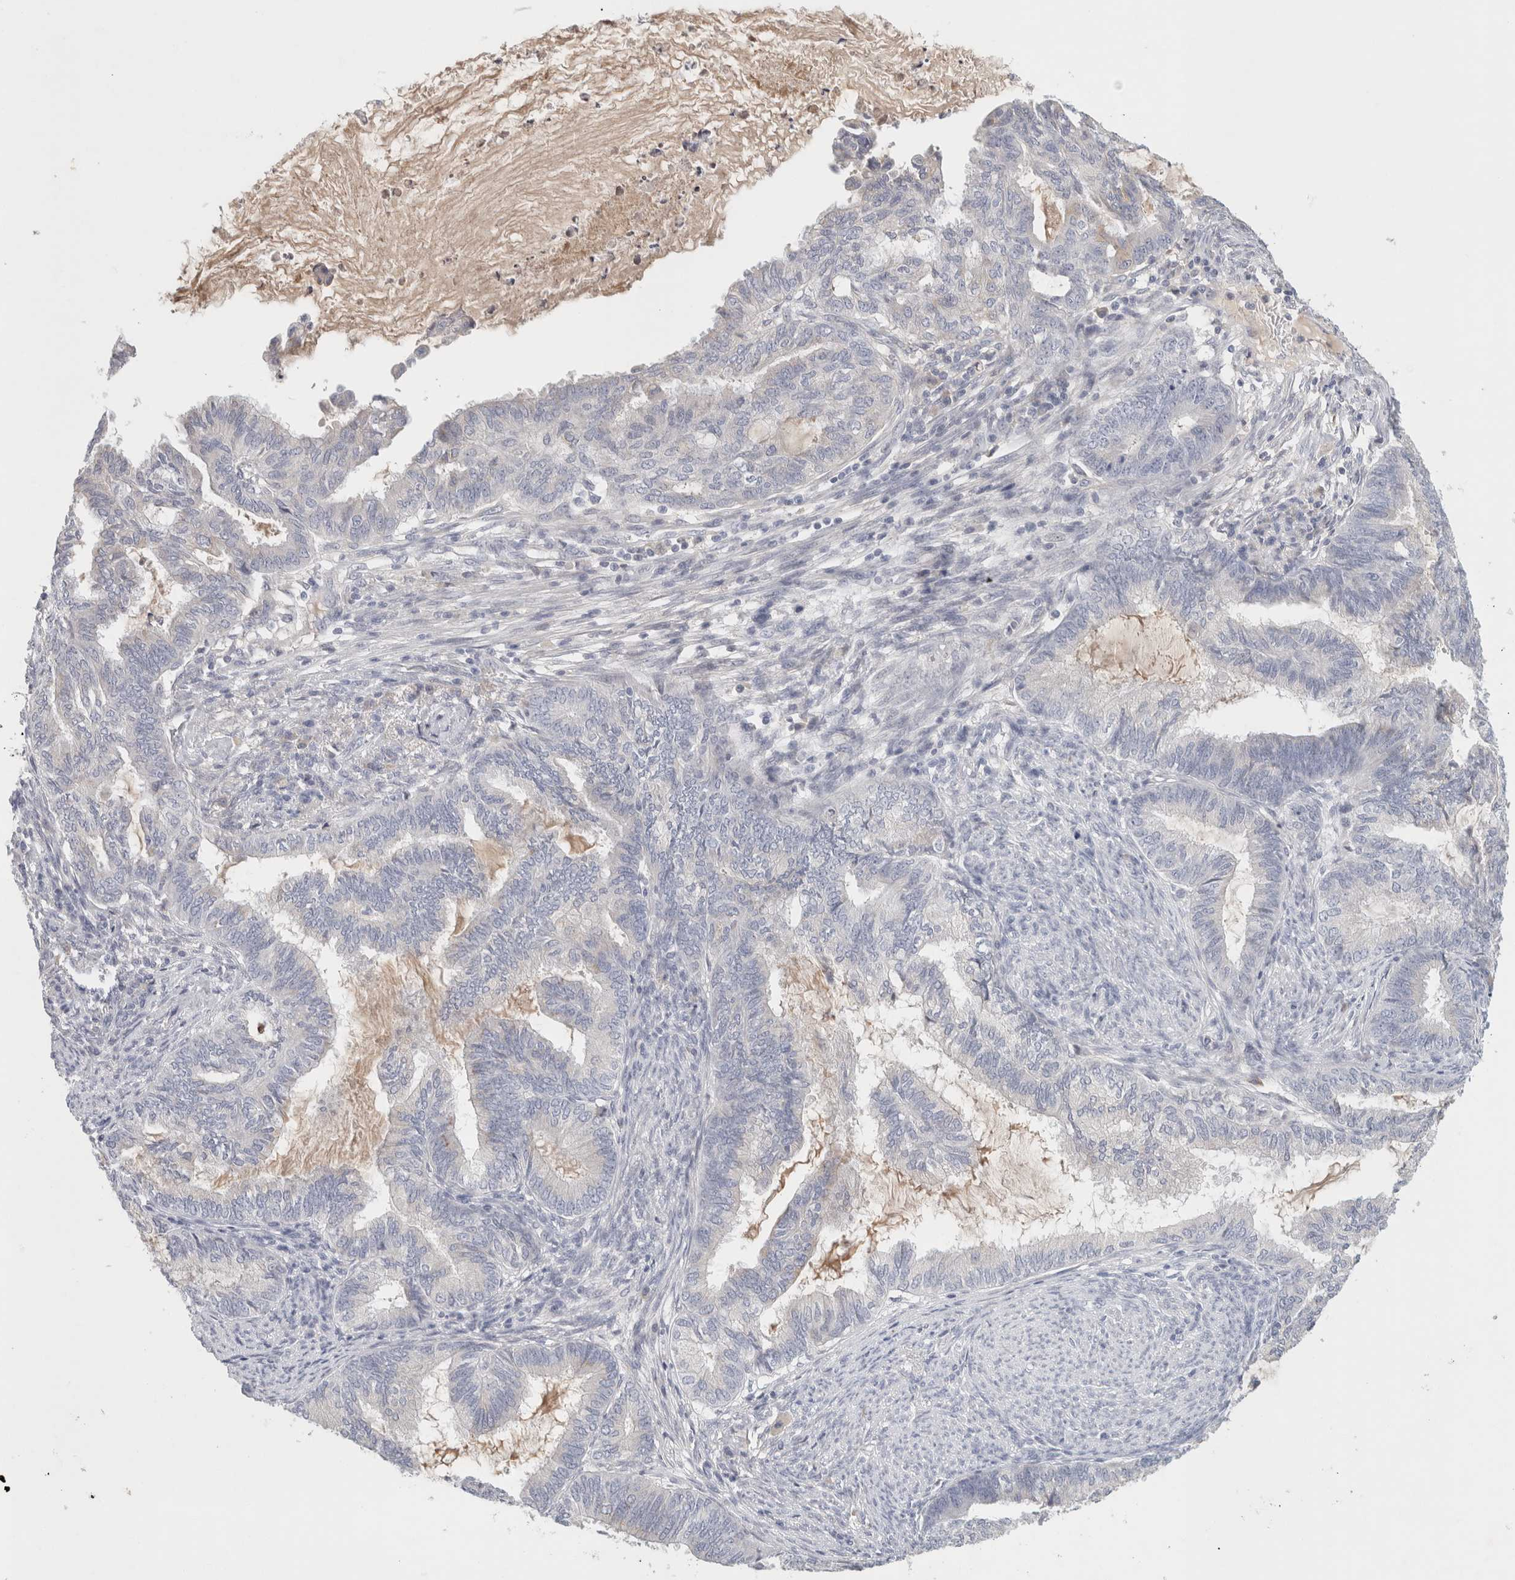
{"staining": {"intensity": "negative", "quantity": "none", "location": "none"}, "tissue": "endometrial cancer", "cell_type": "Tumor cells", "image_type": "cancer", "snomed": [{"axis": "morphology", "description": "Adenocarcinoma, NOS"}, {"axis": "topography", "description": "Endometrium"}], "caption": "Endometrial cancer (adenocarcinoma) was stained to show a protein in brown. There is no significant positivity in tumor cells. (Brightfield microscopy of DAB IHC at high magnification).", "gene": "STK31", "patient": {"sex": "female", "age": 86}}